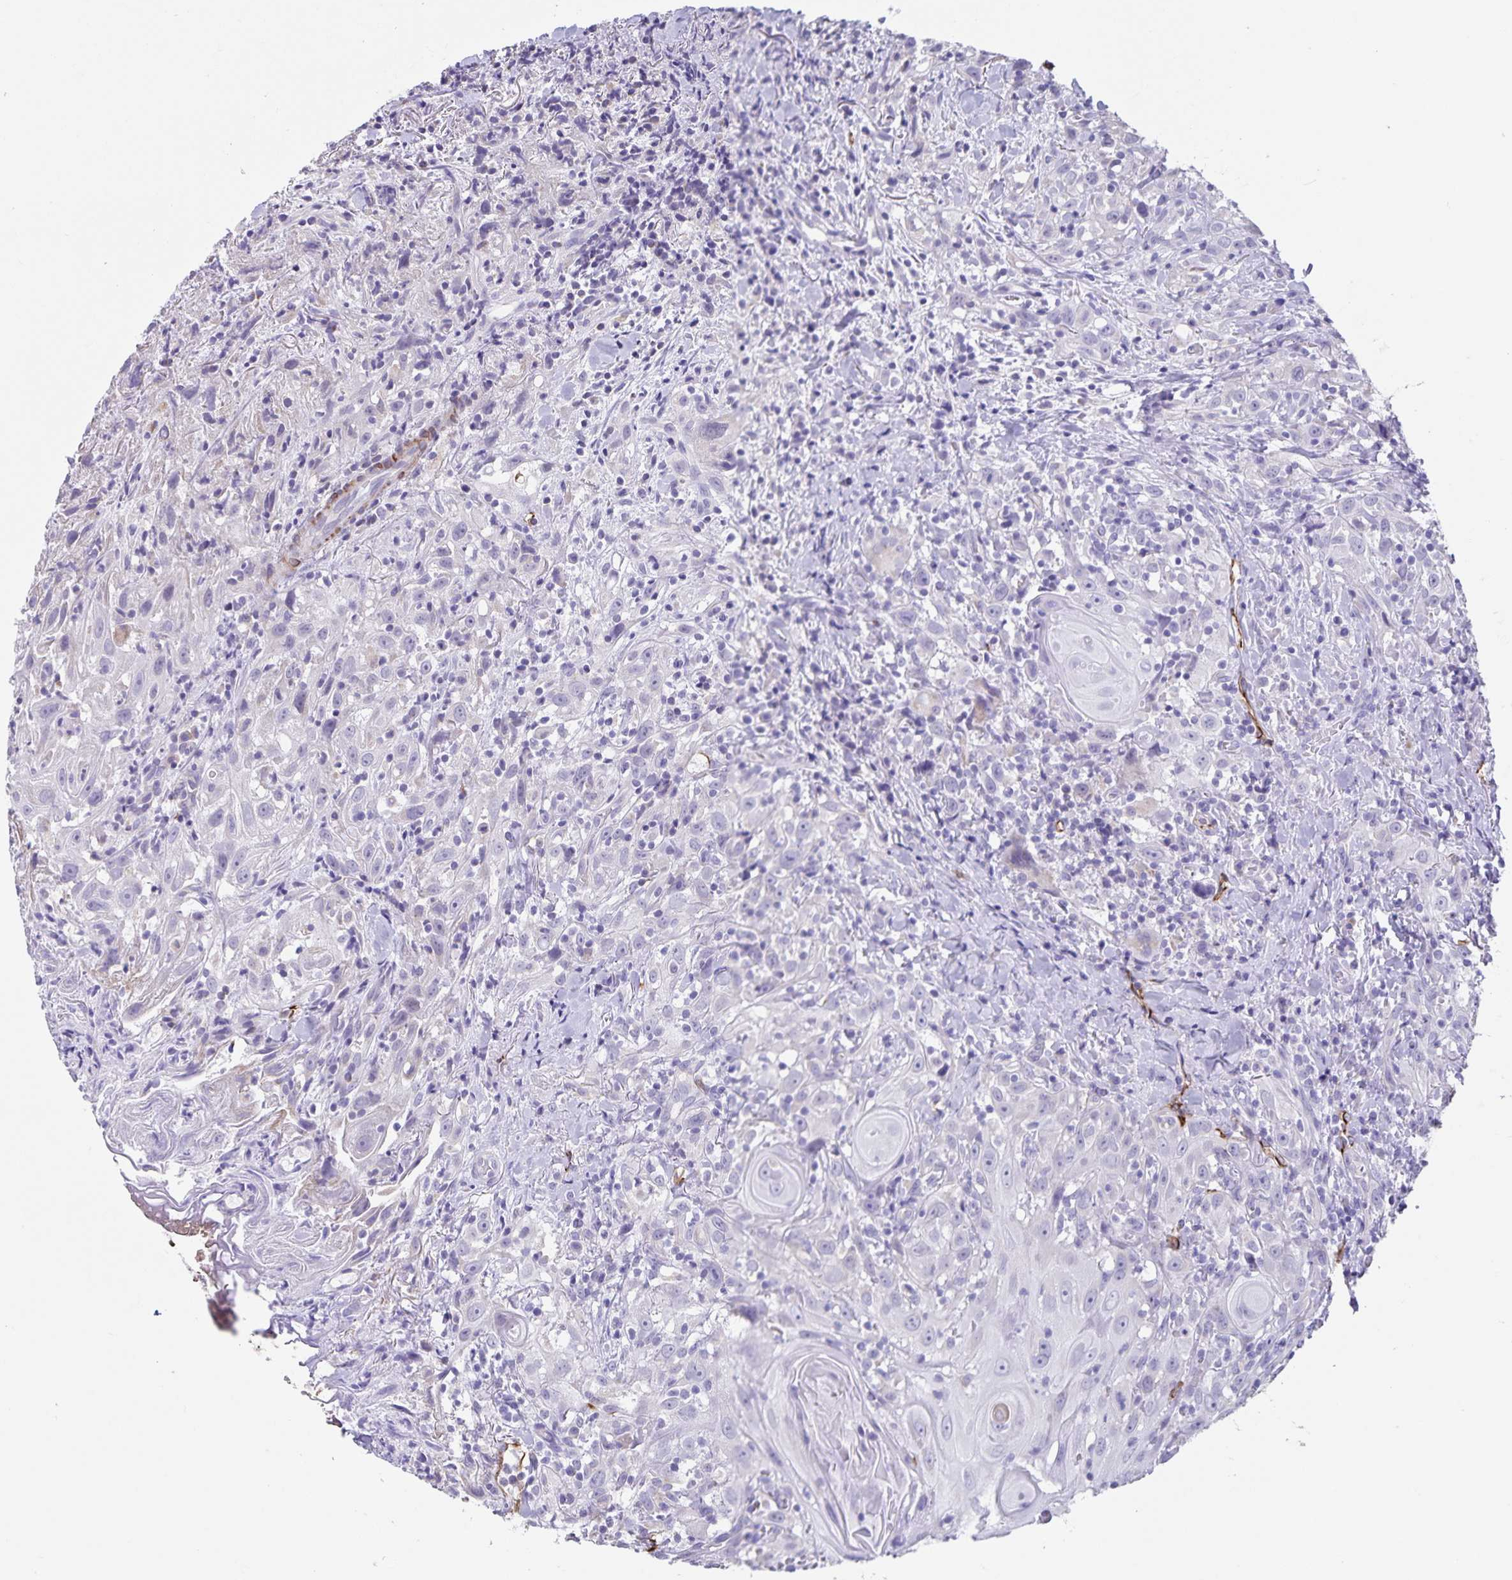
{"staining": {"intensity": "negative", "quantity": "none", "location": "none"}, "tissue": "head and neck cancer", "cell_type": "Tumor cells", "image_type": "cancer", "snomed": [{"axis": "morphology", "description": "Squamous cell carcinoma, NOS"}, {"axis": "topography", "description": "Head-Neck"}], "caption": "Histopathology image shows no significant protein positivity in tumor cells of head and neck cancer (squamous cell carcinoma).", "gene": "SYNM", "patient": {"sex": "female", "age": 95}}